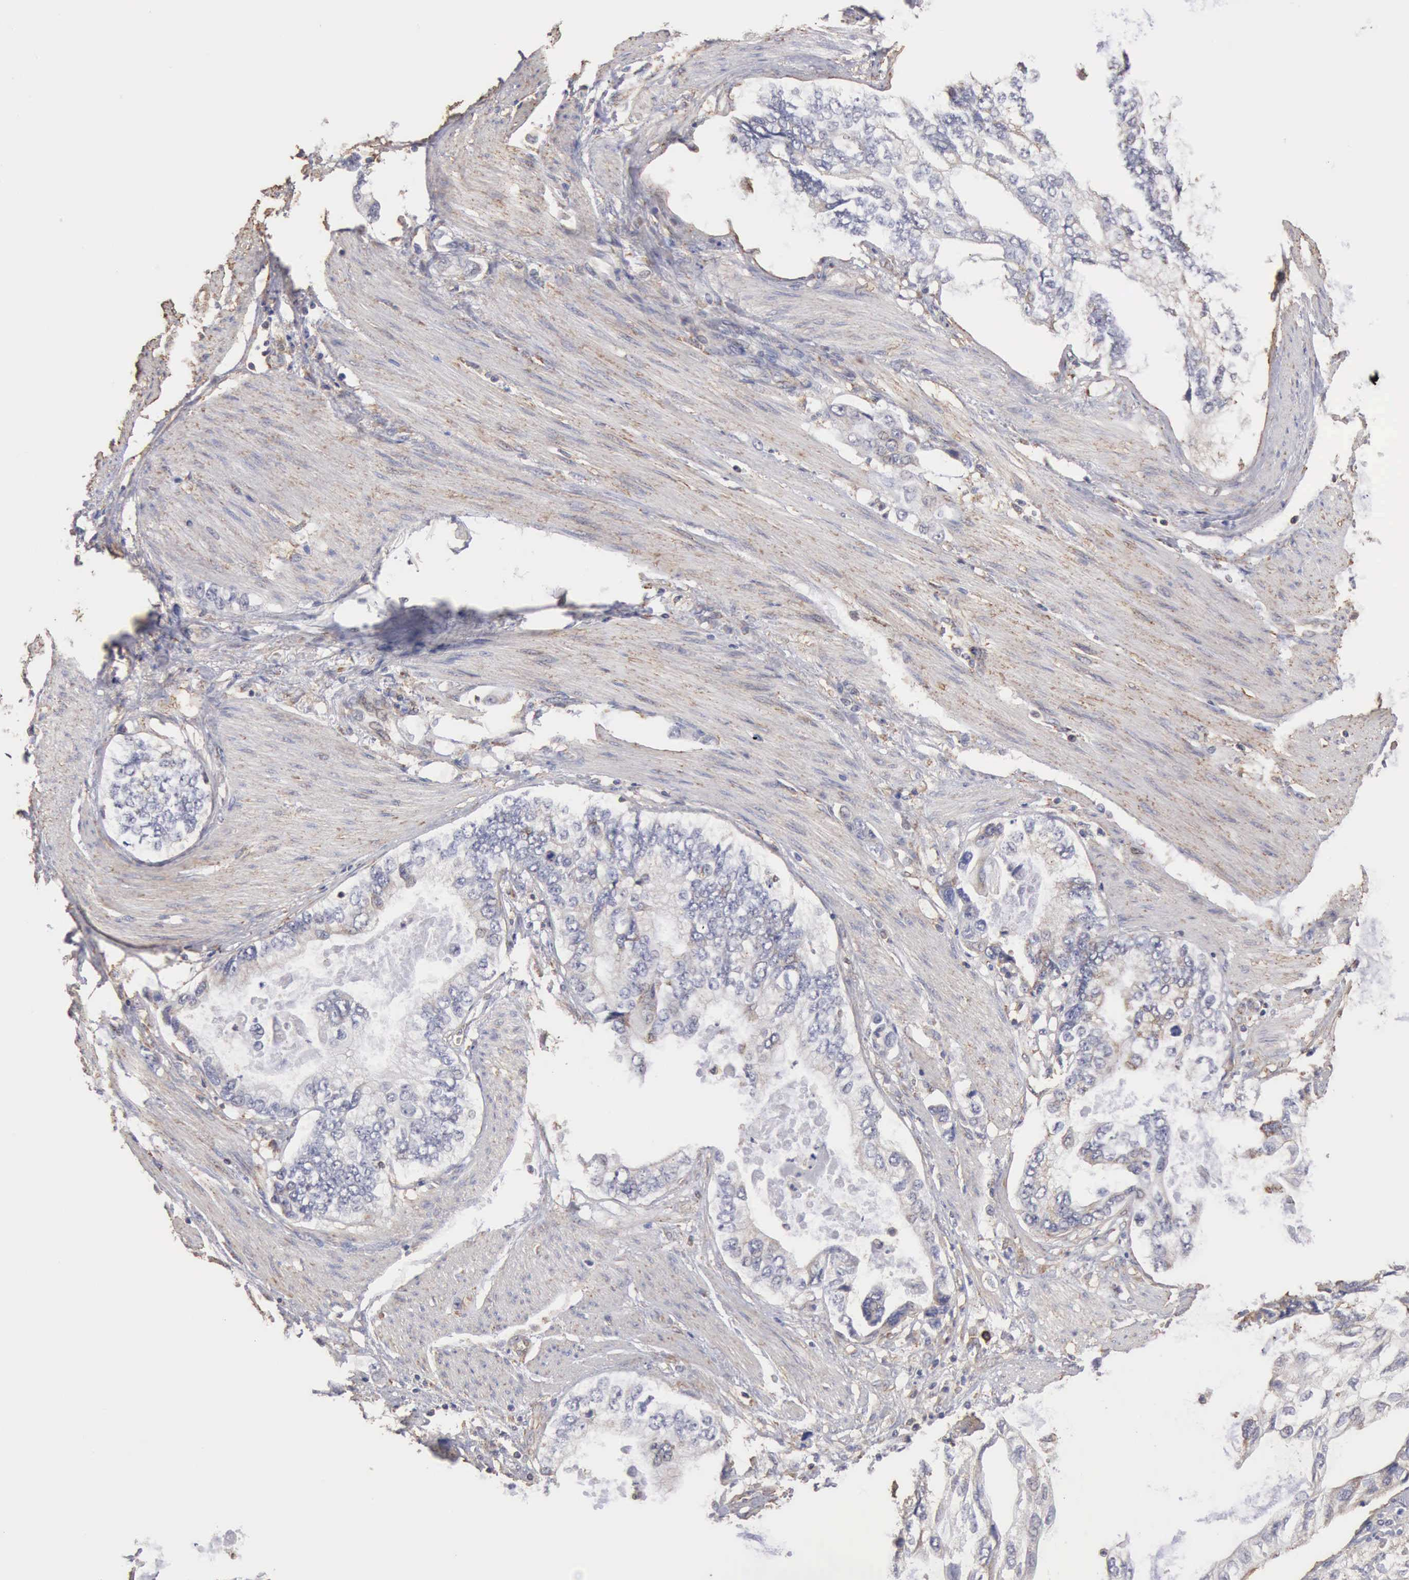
{"staining": {"intensity": "weak", "quantity": "<25%", "location": "cytoplasmic/membranous"}, "tissue": "stomach cancer", "cell_type": "Tumor cells", "image_type": "cancer", "snomed": [{"axis": "morphology", "description": "Adenocarcinoma, NOS"}, {"axis": "topography", "description": "Pancreas"}, {"axis": "topography", "description": "Stomach, upper"}], "caption": "DAB immunohistochemical staining of stomach adenocarcinoma shows no significant staining in tumor cells.", "gene": "GPR101", "patient": {"sex": "male", "age": 77}}